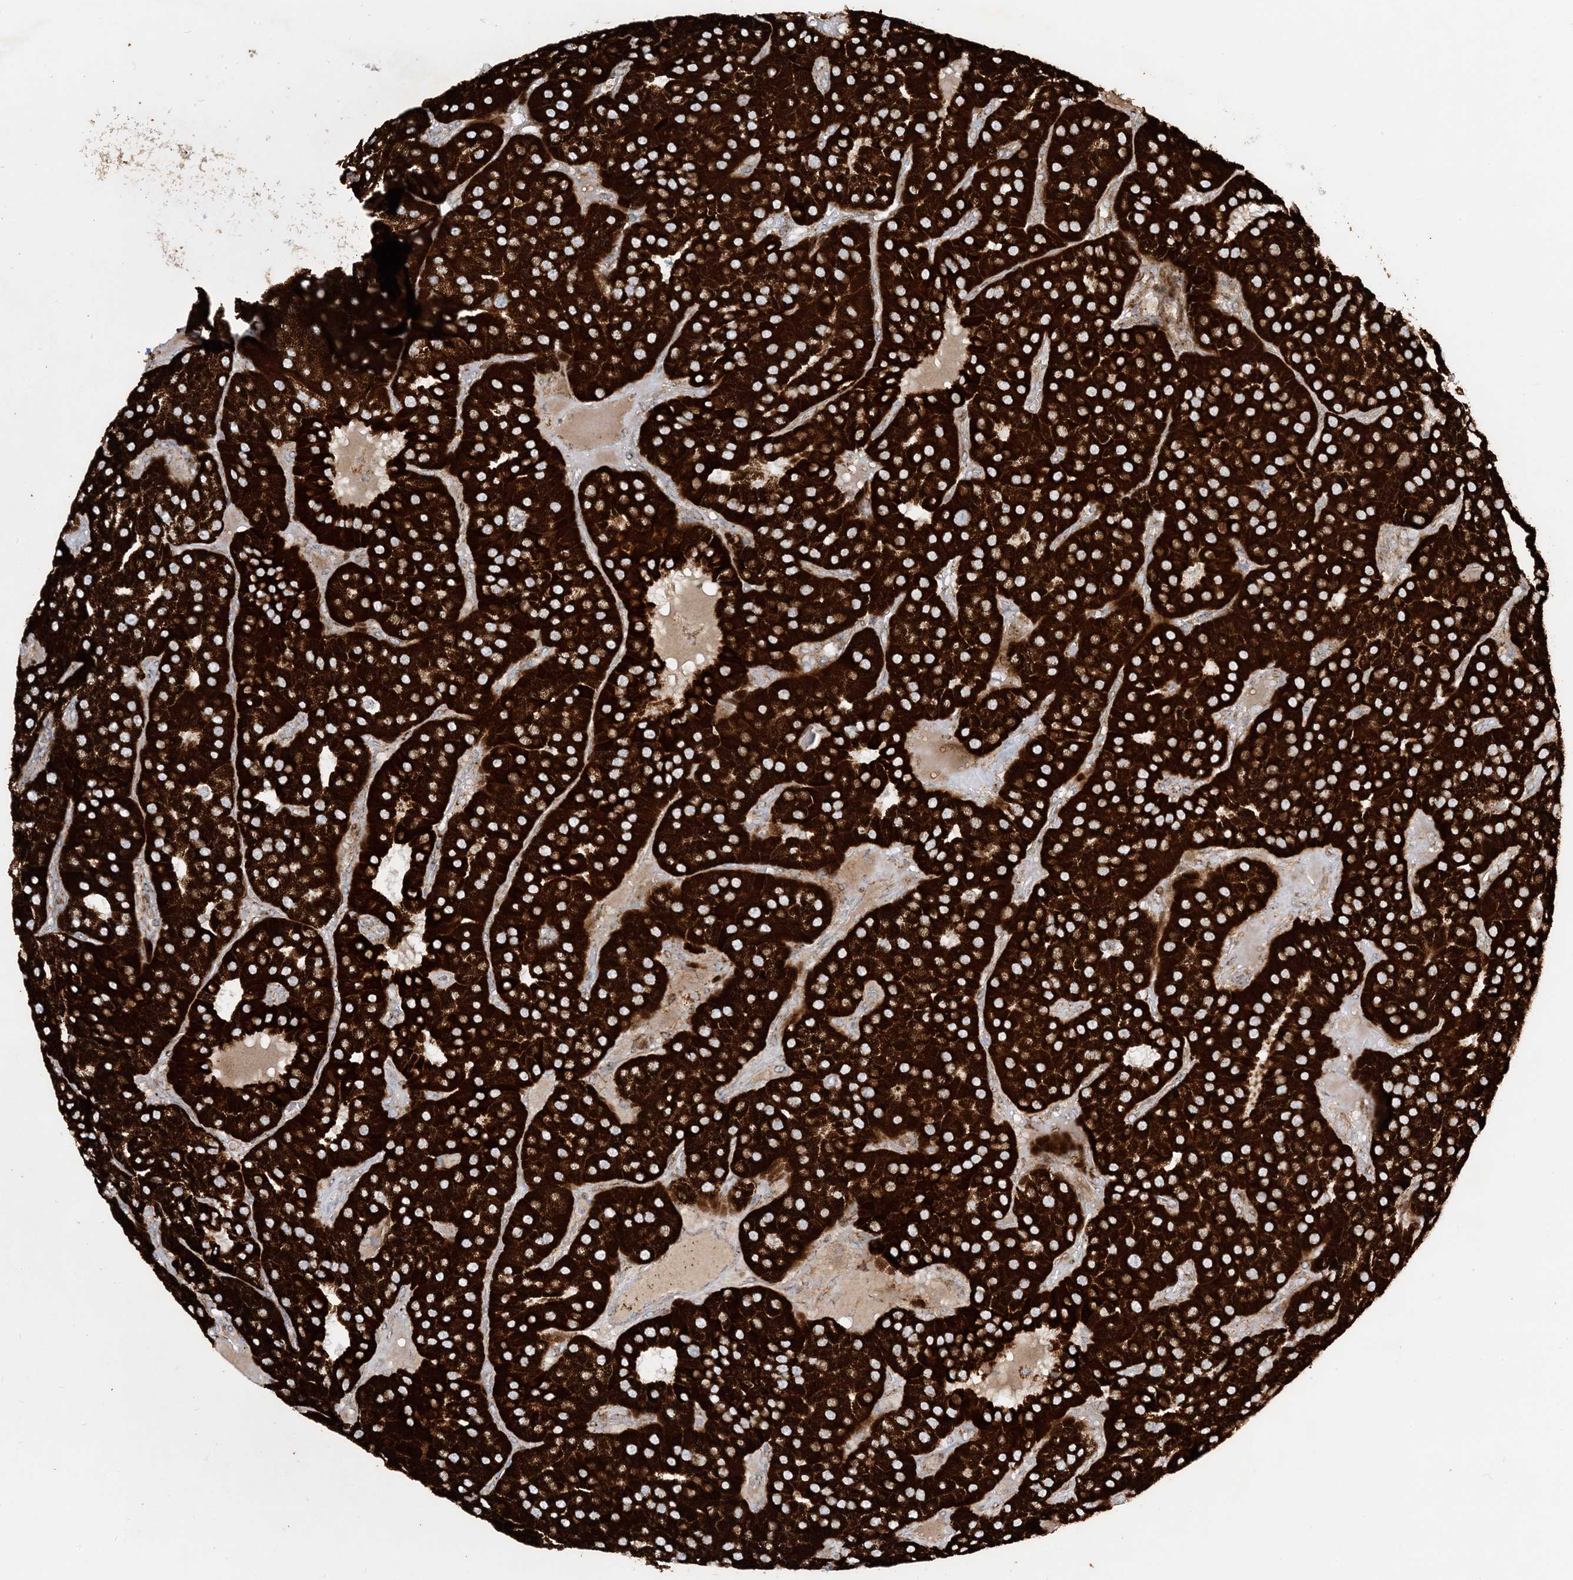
{"staining": {"intensity": "strong", "quantity": ">75%", "location": "cytoplasmic/membranous"}, "tissue": "parathyroid gland", "cell_type": "Glandular cells", "image_type": "normal", "snomed": [{"axis": "morphology", "description": "Normal tissue, NOS"}, {"axis": "morphology", "description": "Adenoma, NOS"}, {"axis": "topography", "description": "Parathyroid gland"}], "caption": "IHC of normal parathyroid gland displays high levels of strong cytoplasmic/membranous positivity in about >75% of glandular cells.", "gene": "NDUFAF3", "patient": {"sex": "female", "age": 86}}